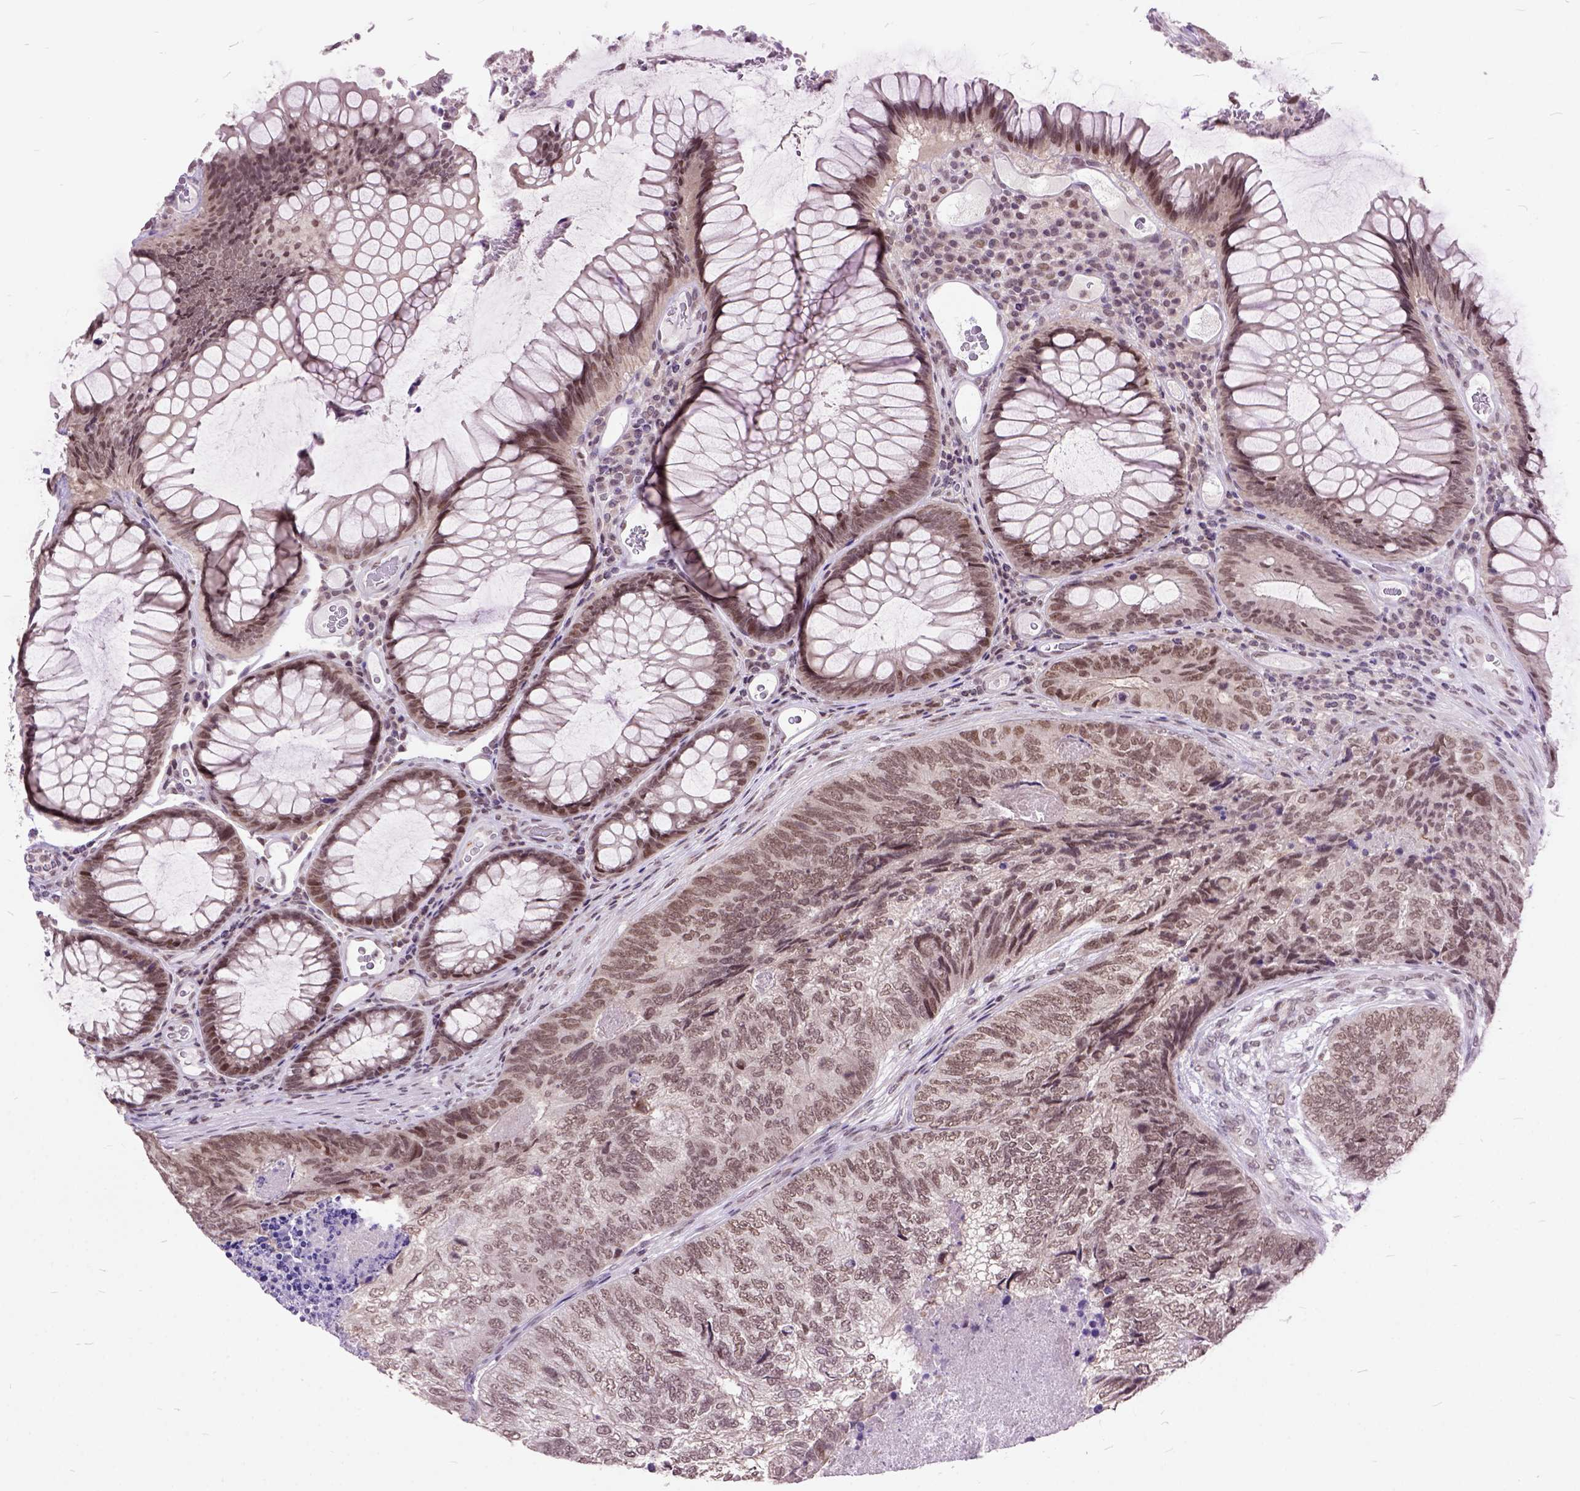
{"staining": {"intensity": "moderate", "quantity": ">75%", "location": "nuclear"}, "tissue": "colorectal cancer", "cell_type": "Tumor cells", "image_type": "cancer", "snomed": [{"axis": "morphology", "description": "Adenocarcinoma, NOS"}, {"axis": "topography", "description": "Colon"}], "caption": "An image of human adenocarcinoma (colorectal) stained for a protein shows moderate nuclear brown staining in tumor cells.", "gene": "ORC5", "patient": {"sex": "female", "age": 67}}